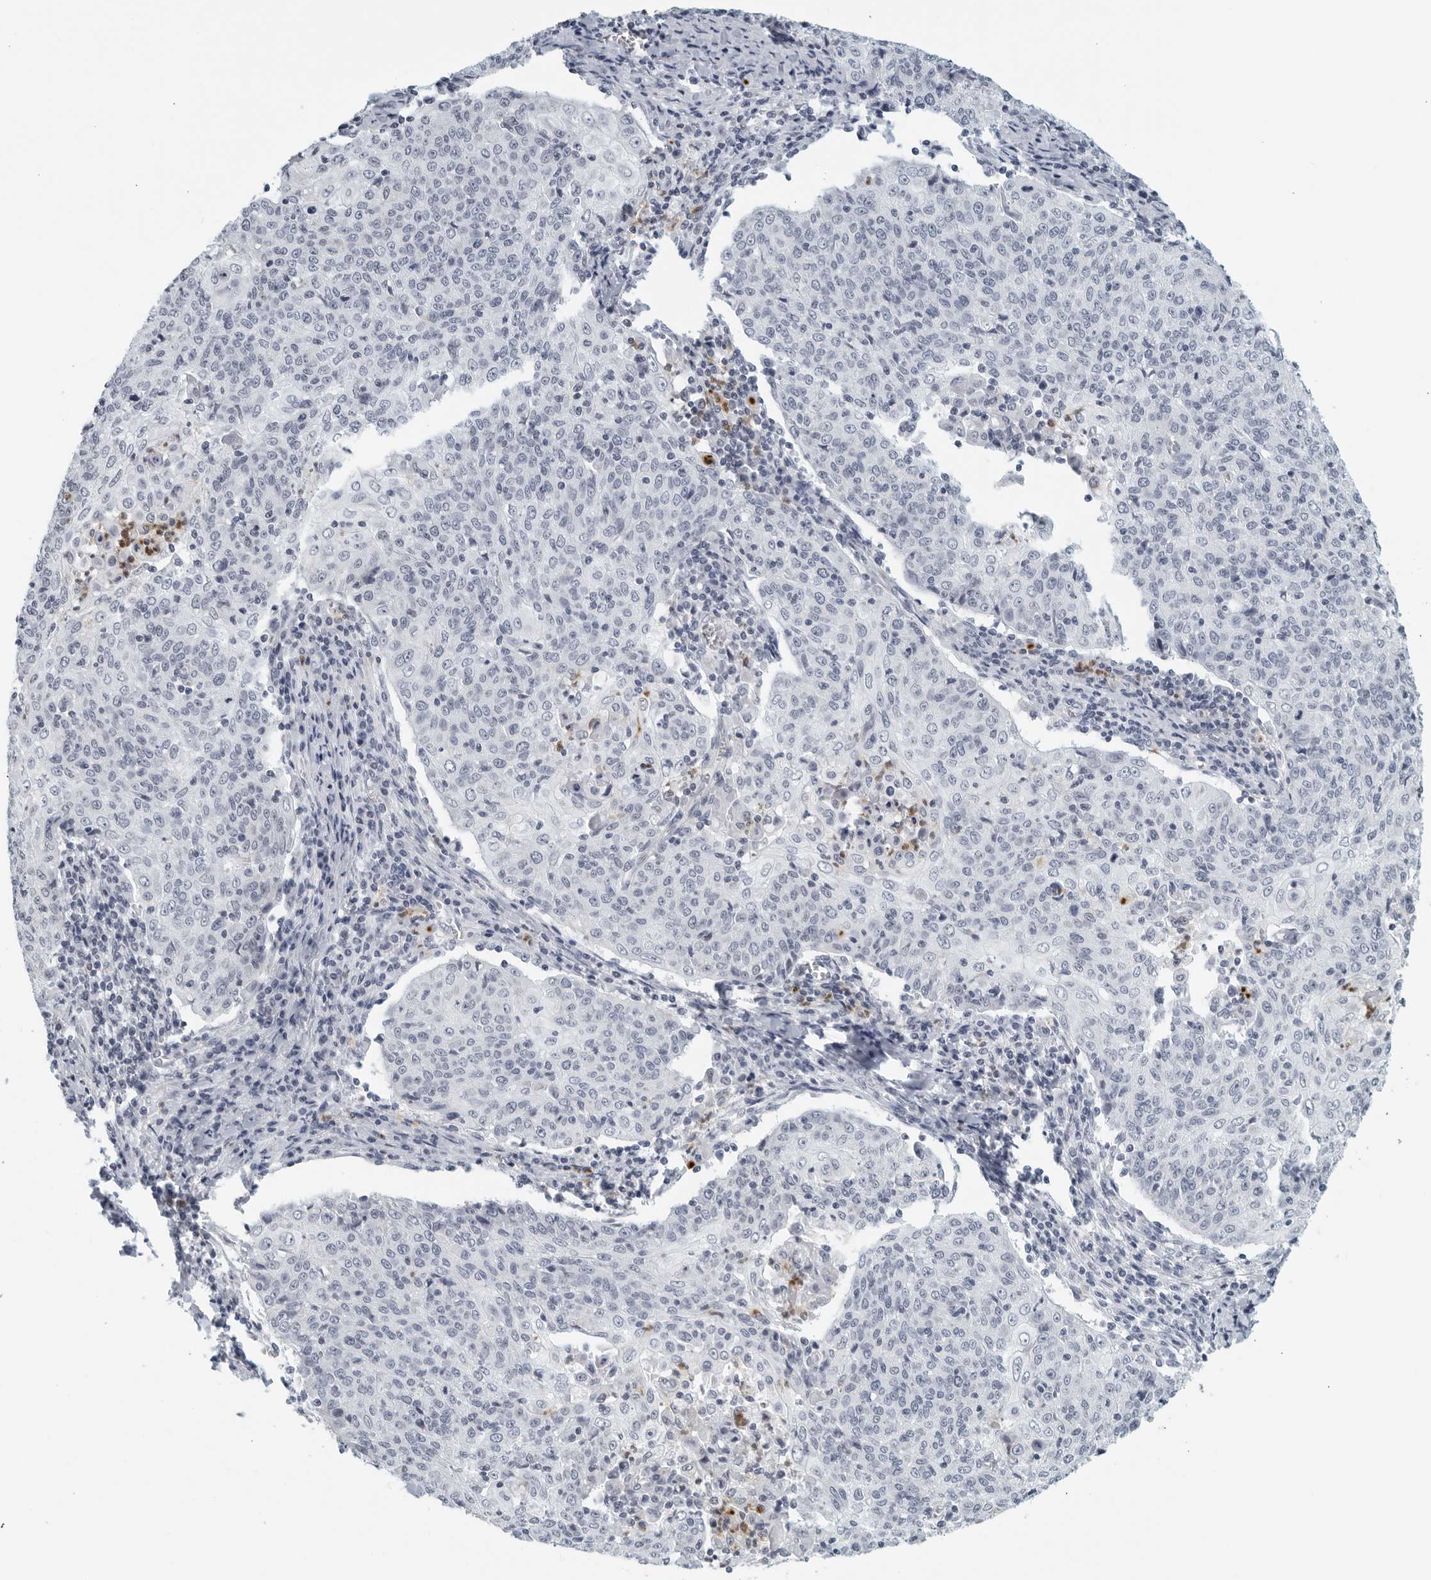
{"staining": {"intensity": "negative", "quantity": "none", "location": "none"}, "tissue": "cervical cancer", "cell_type": "Tumor cells", "image_type": "cancer", "snomed": [{"axis": "morphology", "description": "Squamous cell carcinoma, NOS"}, {"axis": "topography", "description": "Cervix"}], "caption": "Cervical squamous cell carcinoma stained for a protein using immunohistochemistry demonstrates no staining tumor cells.", "gene": "KLK7", "patient": {"sex": "female", "age": 48}}